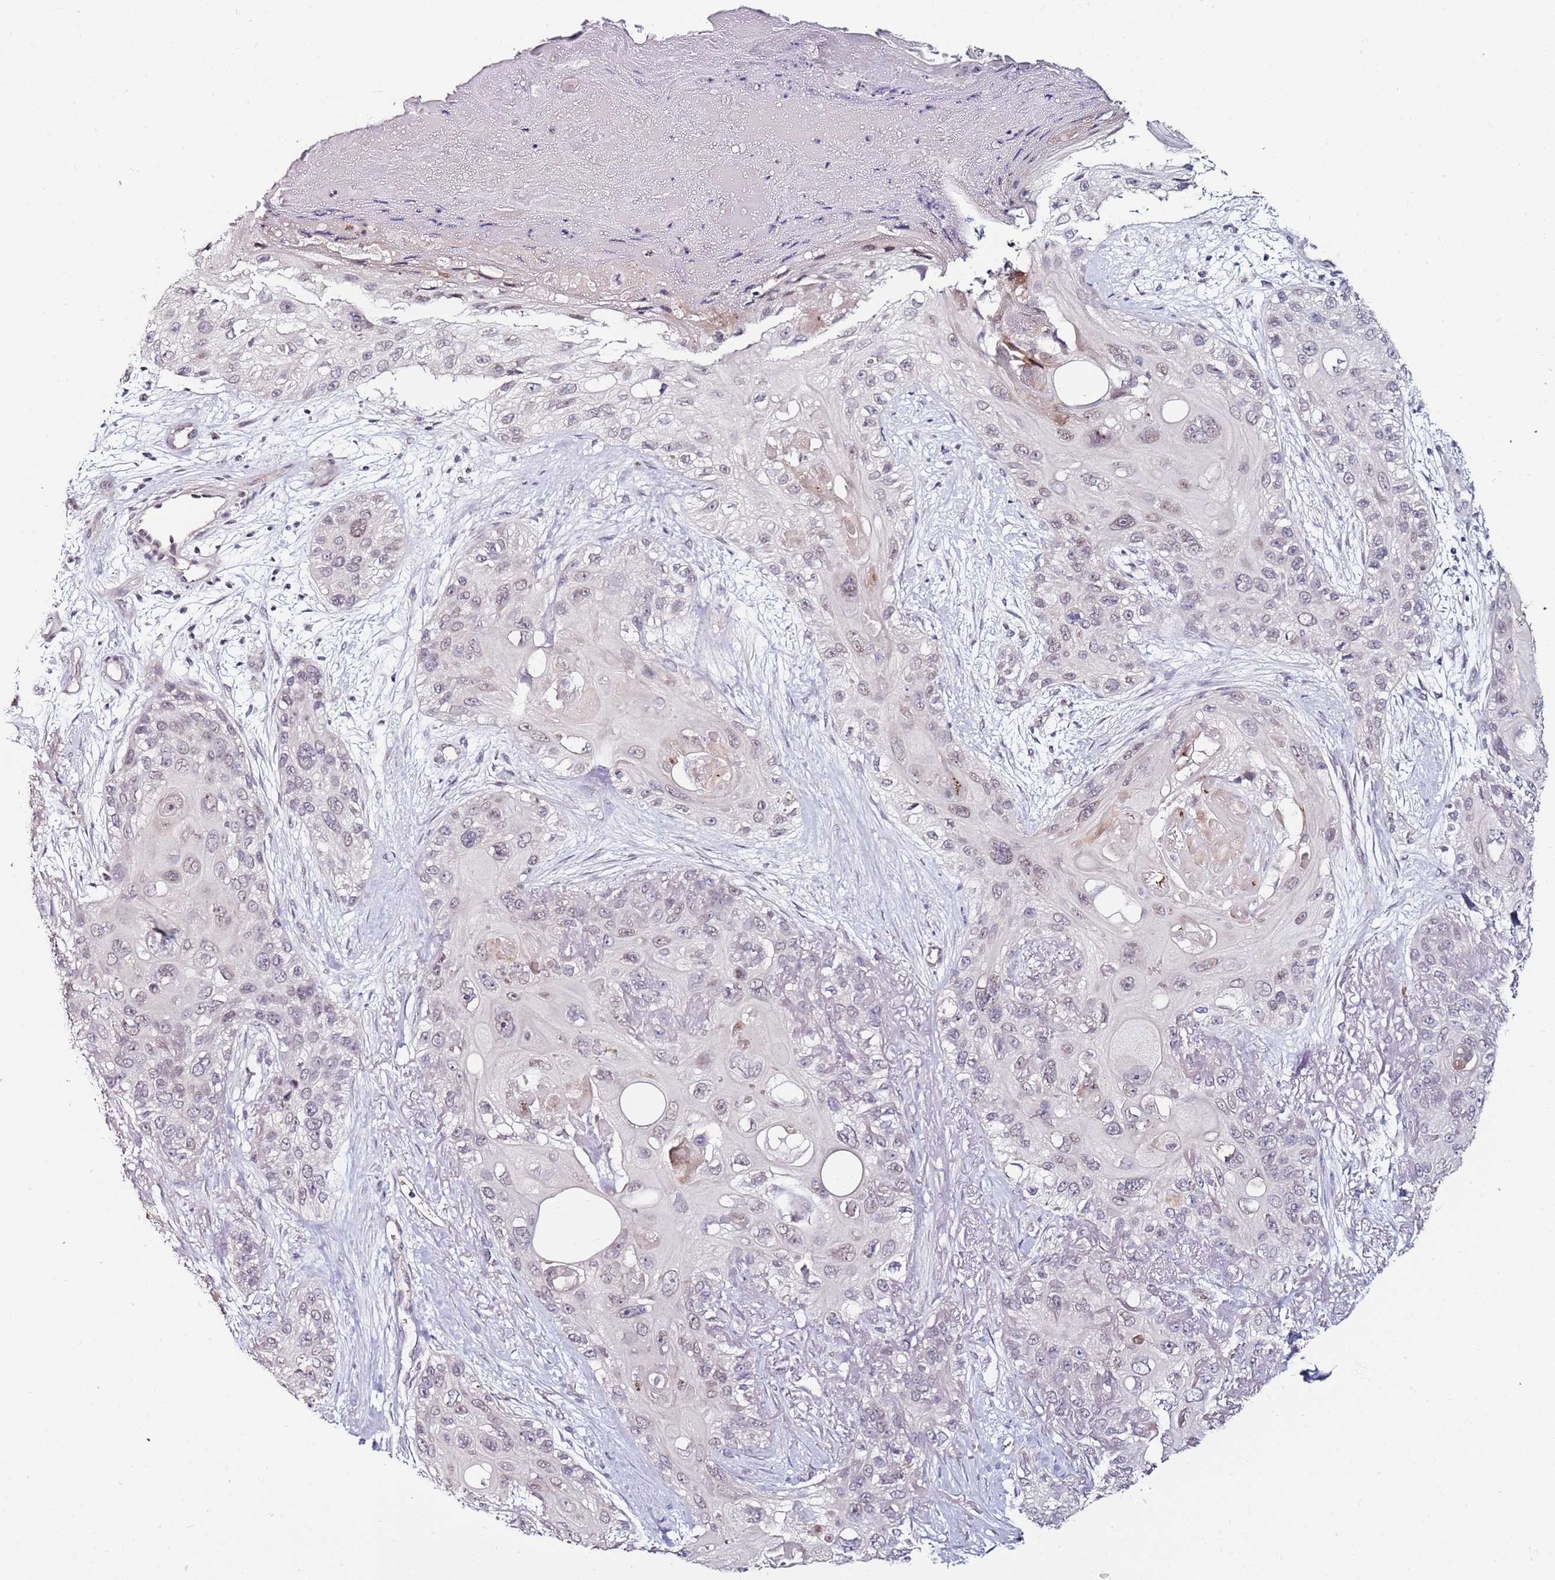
{"staining": {"intensity": "weak", "quantity": "<25%", "location": "nuclear"}, "tissue": "skin cancer", "cell_type": "Tumor cells", "image_type": "cancer", "snomed": [{"axis": "morphology", "description": "Normal tissue, NOS"}, {"axis": "morphology", "description": "Squamous cell carcinoma, NOS"}, {"axis": "topography", "description": "Skin"}], "caption": "This is an immunohistochemistry image of skin cancer (squamous cell carcinoma). There is no expression in tumor cells.", "gene": "DUSP28", "patient": {"sex": "male", "age": 72}}